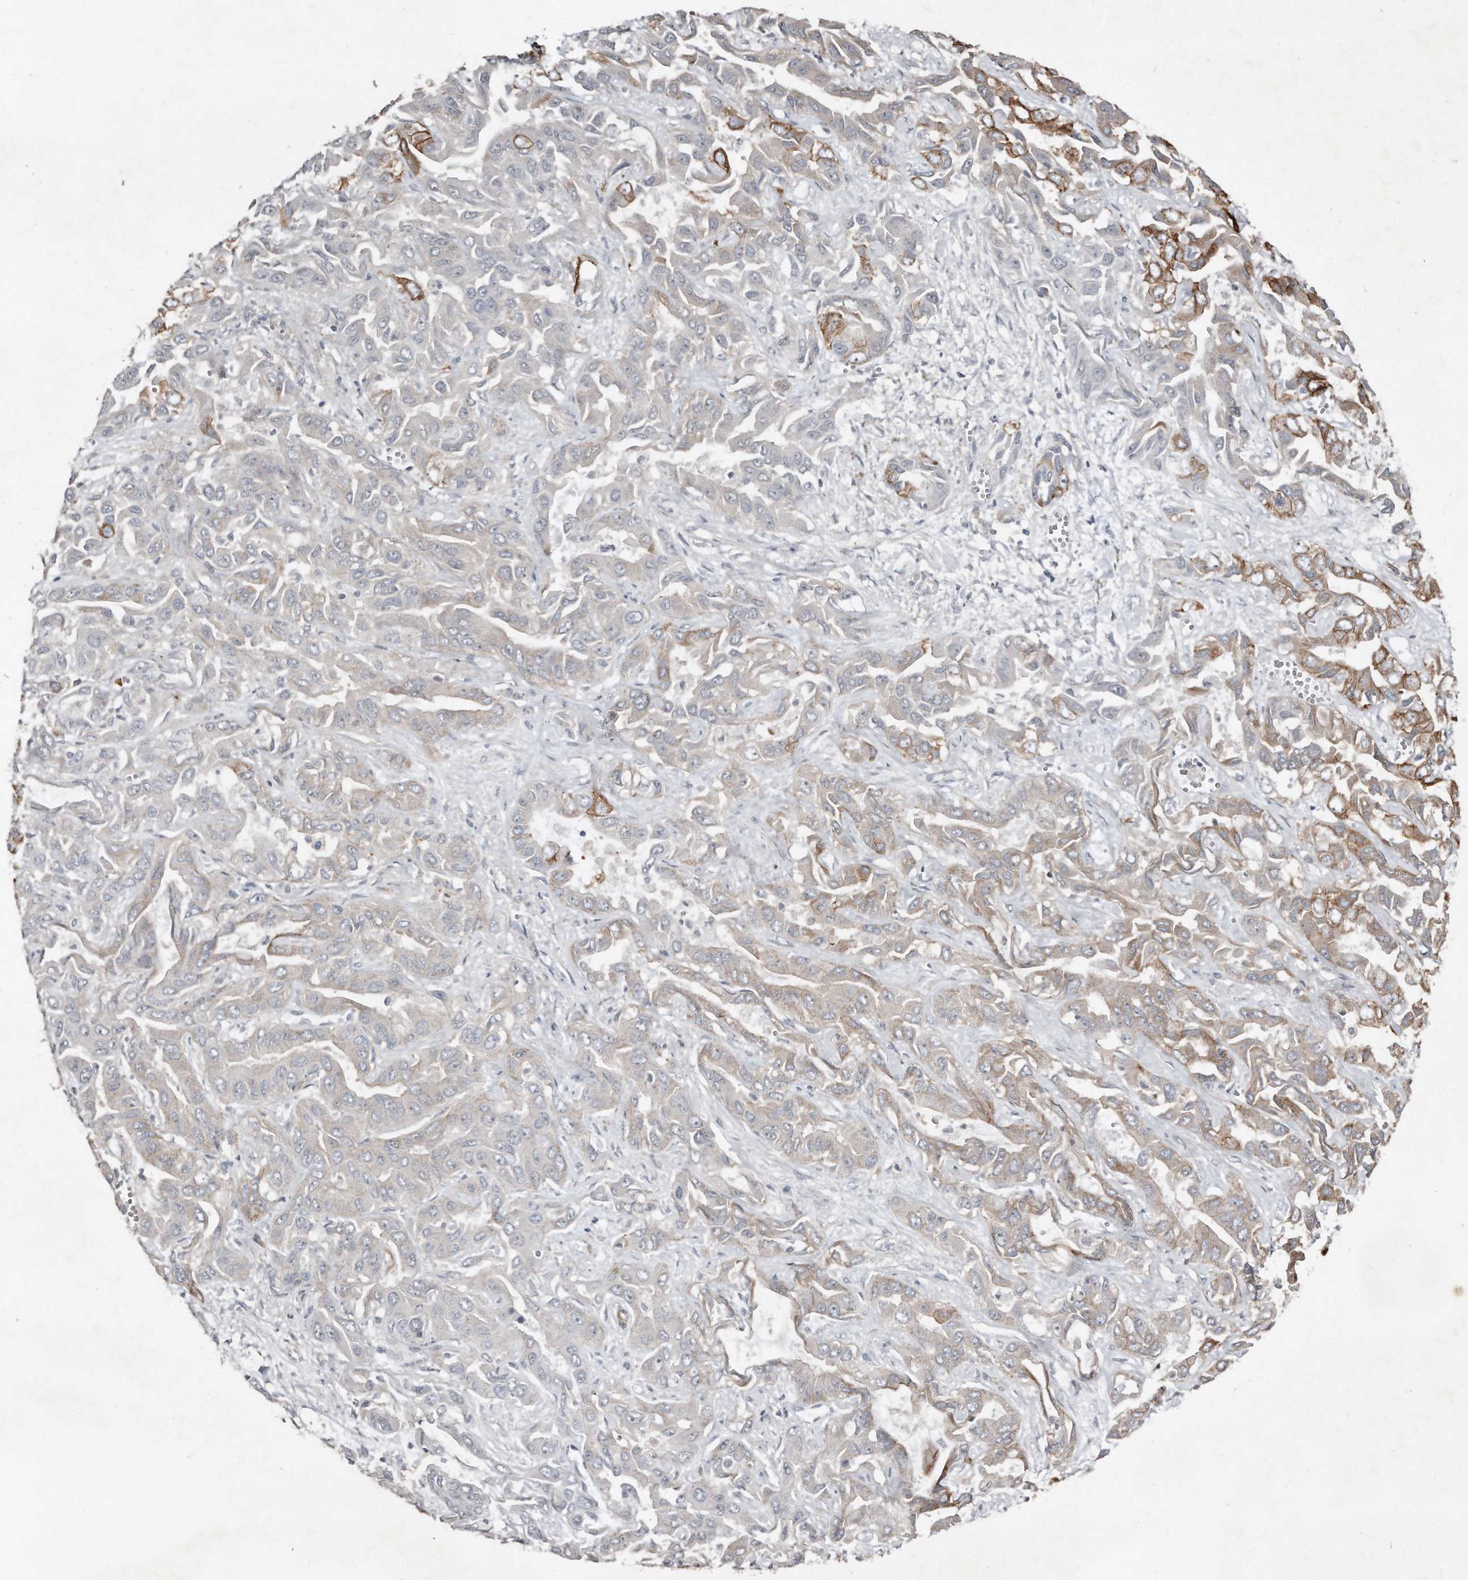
{"staining": {"intensity": "moderate", "quantity": "<25%", "location": "cytoplasmic/membranous"}, "tissue": "liver cancer", "cell_type": "Tumor cells", "image_type": "cancer", "snomed": [{"axis": "morphology", "description": "Cholangiocarcinoma"}, {"axis": "topography", "description": "Liver"}], "caption": "Immunohistochemical staining of human liver cholangiocarcinoma demonstrates low levels of moderate cytoplasmic/membranous protein positivity in approximately <25% of tumor cells.", "gene": "SNAP47", "patient": {"sex": "female", "age": 52}}